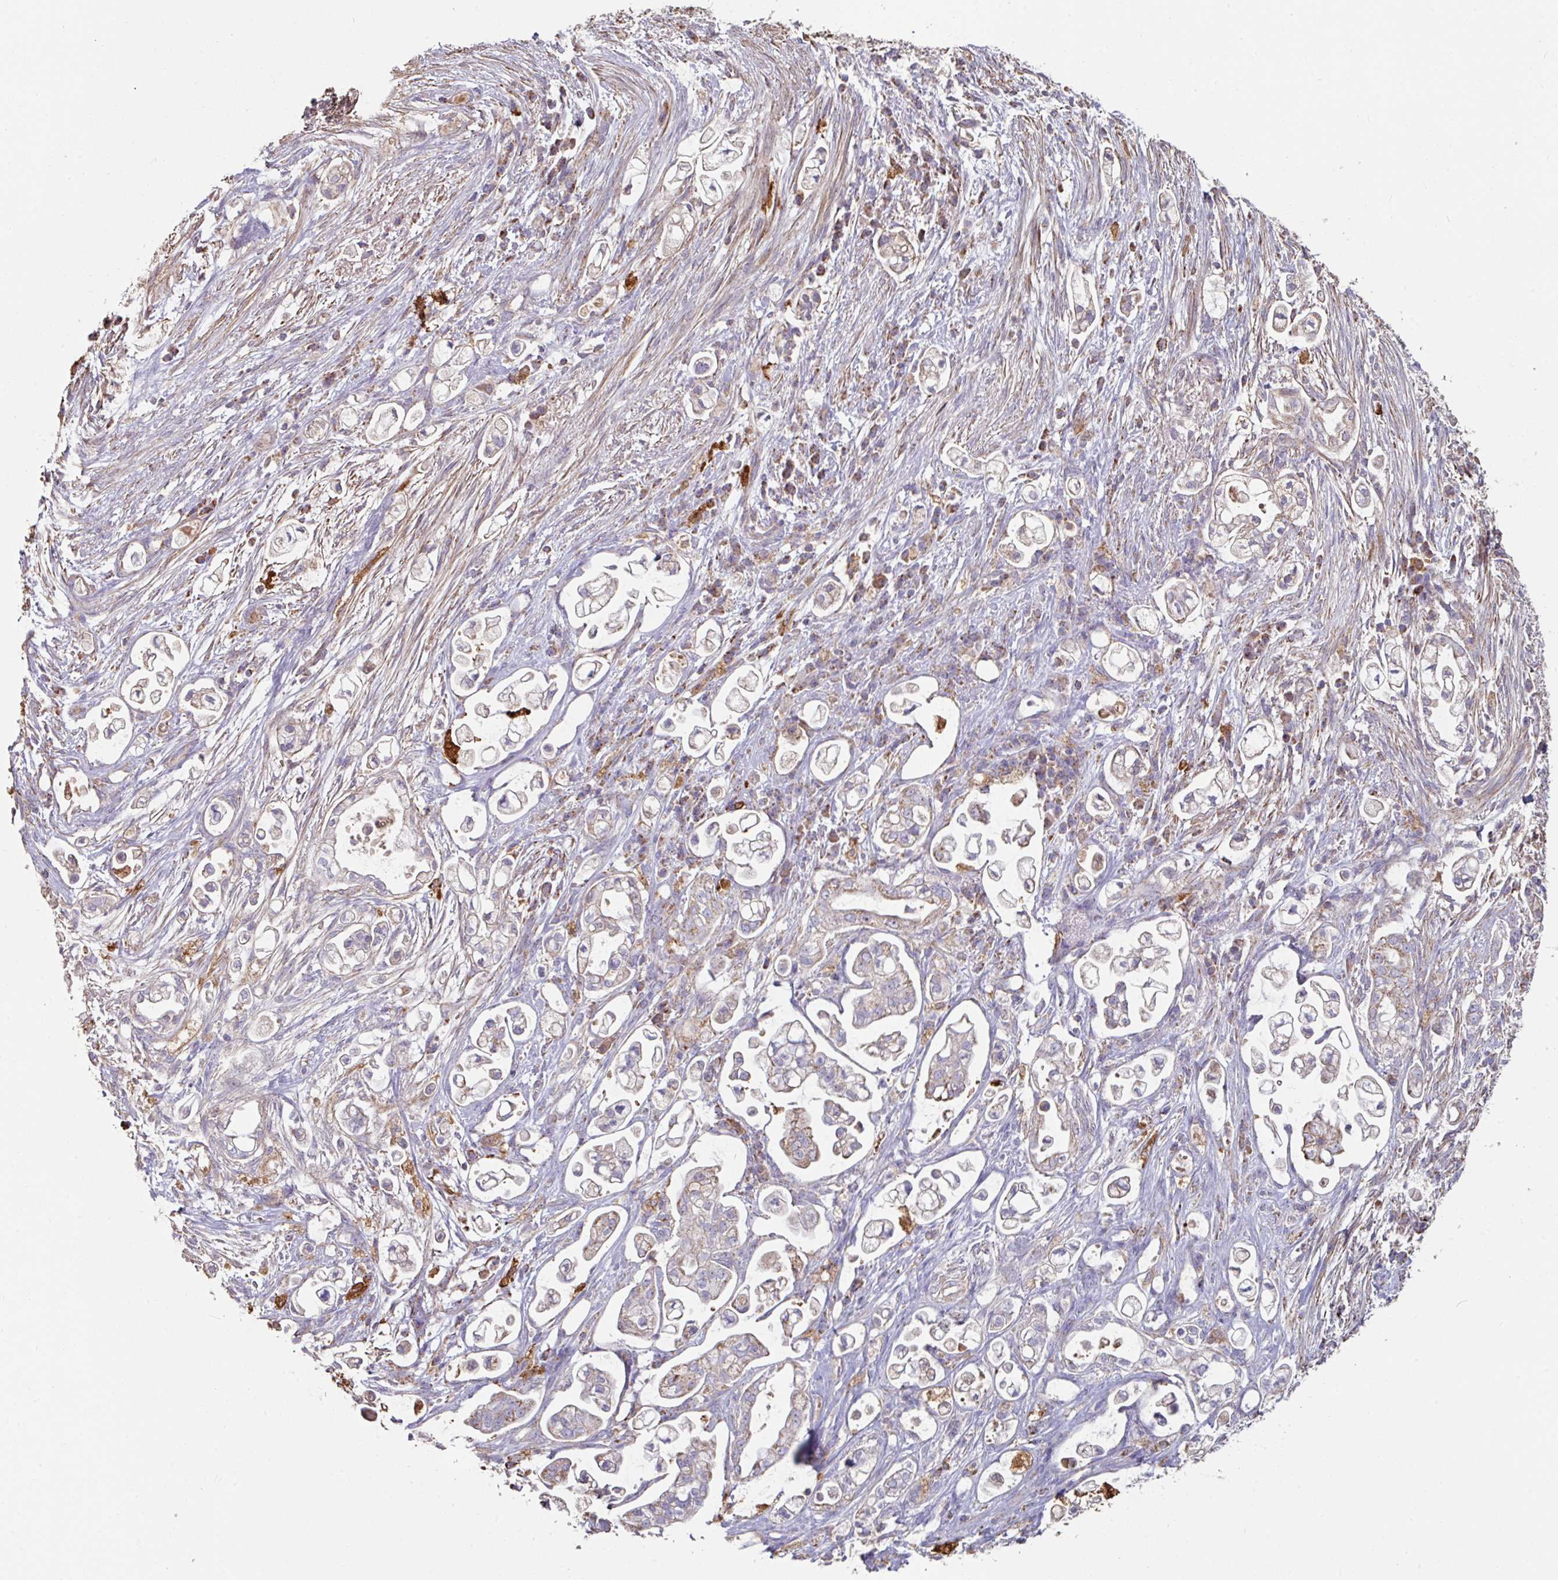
{"staining": {"intensity": "weak", "quantity": "<25%", "location": "cytoplasmic/membranous"}, "tissue": "pancreatic cancer", "cell_type": "Tumor cells", "image_type": "cancer", "snomed": [{"axis": "morphology", "description": "Adenocarcinoma, NOS"}, {"axis": "topography", "description": "Pancreas"}], "caption": "The photomicrograph exhibits no staining of tumor cells in adenocarcinoma (pancreatic).", "gene": "OR2D3", "patient": {"sex": "female", "age": 69}}